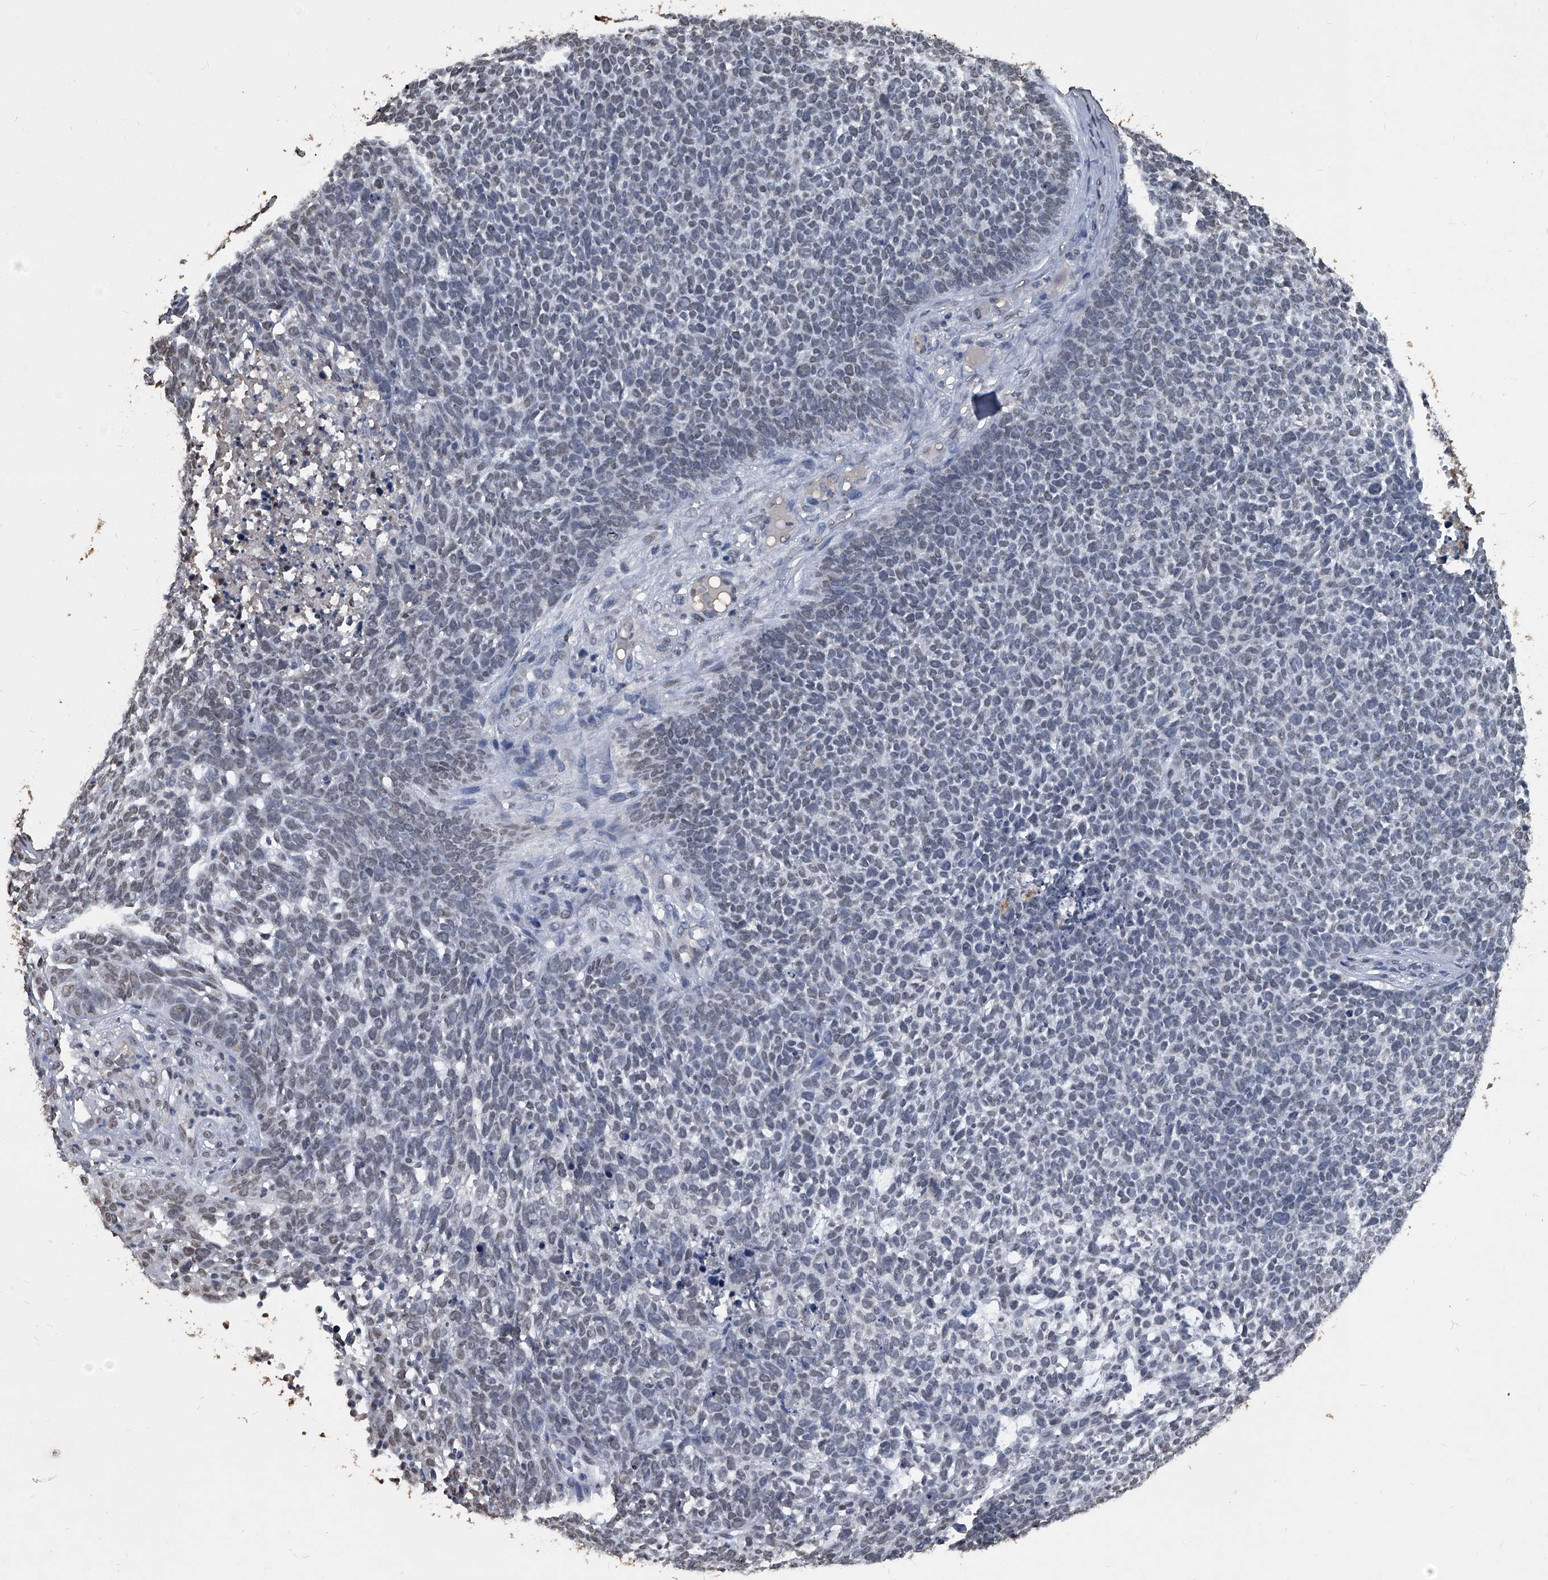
{"staining": {"intensity": "weak", "quantity": "<25%", "location": "nuclear"}, "tissue": "skin cancer", "cell_type": "Tumor cells", "image_type": "cancer", "snomed": [{"axis": "morphology", "description": "Basal cell carcinoma"}, {"axis": "topography", "description": "Skin"}], "caption": "DAB (3,3'-diaminobenzidine) immunohistochemical staining of basal cell carcinoma (skin) demonstrates no significant expression in tumor cells. (DAB (3,3'-diaminobenzidine) immunohistochemistry, high magnification).", "gene": "MATR3", "patient": {"sex": "female", "age": 84}}